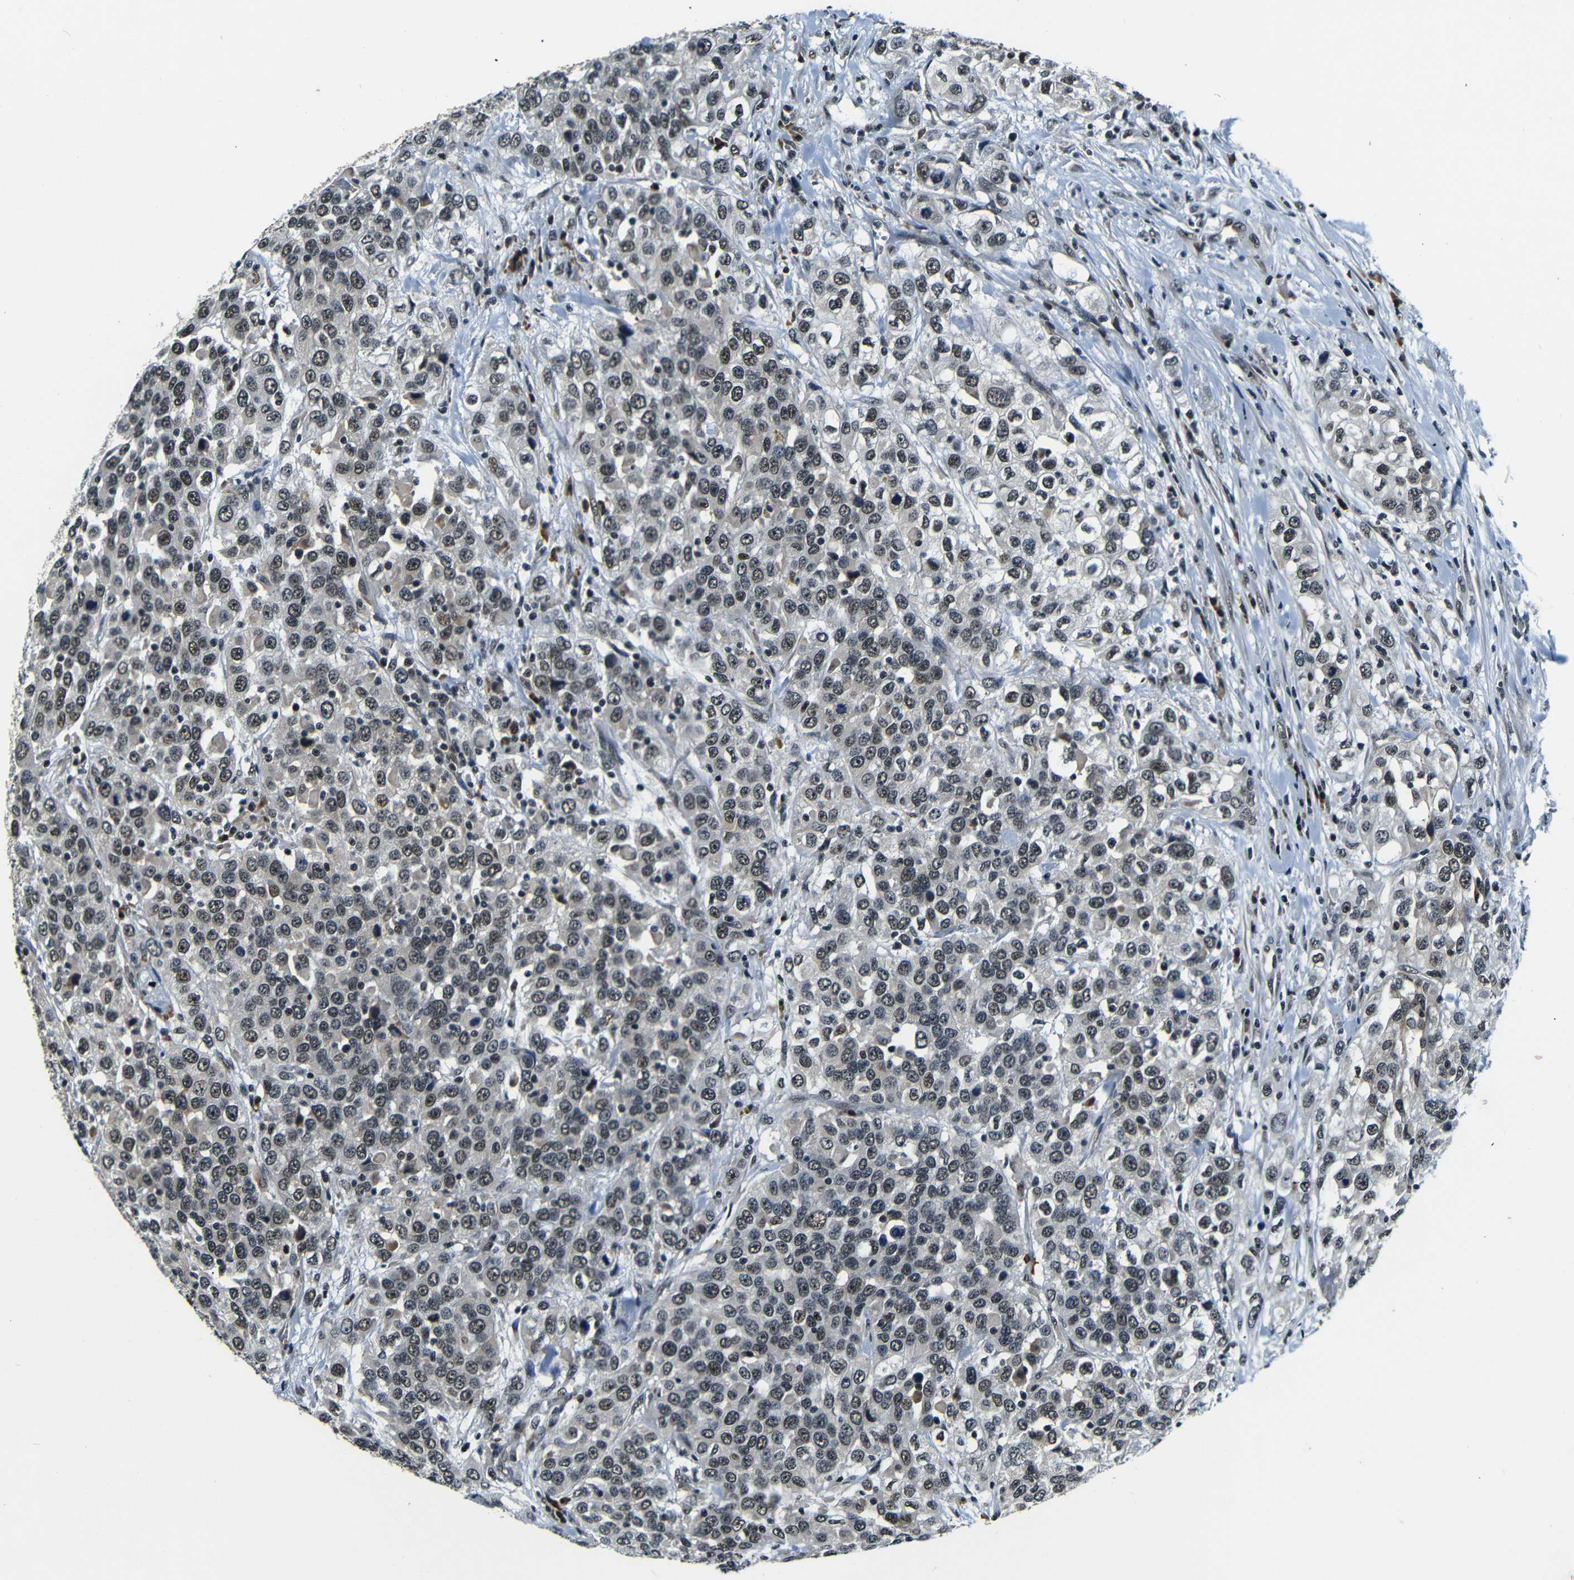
{"staining": {"intensity": "weak", "quantity": ">75%", "location": "nuclear"}, "tissue": "urothelial cancer", "cell_type": "Tumor cells", "image_type": "cancer", "snomed": [{"axis": "morphology", "description": "Urothelial carcinoma, High grade"}, {"axis": "topography", "description": "Urinary bladder"}], "caption": "Human high-grade urothelial carcinoma stained with a brown dye displays weak nuclear positive expression in approximately >75% of tumor cells.", "gene": "FOXD4", "patient": {"sex": "female", "age": 80}}